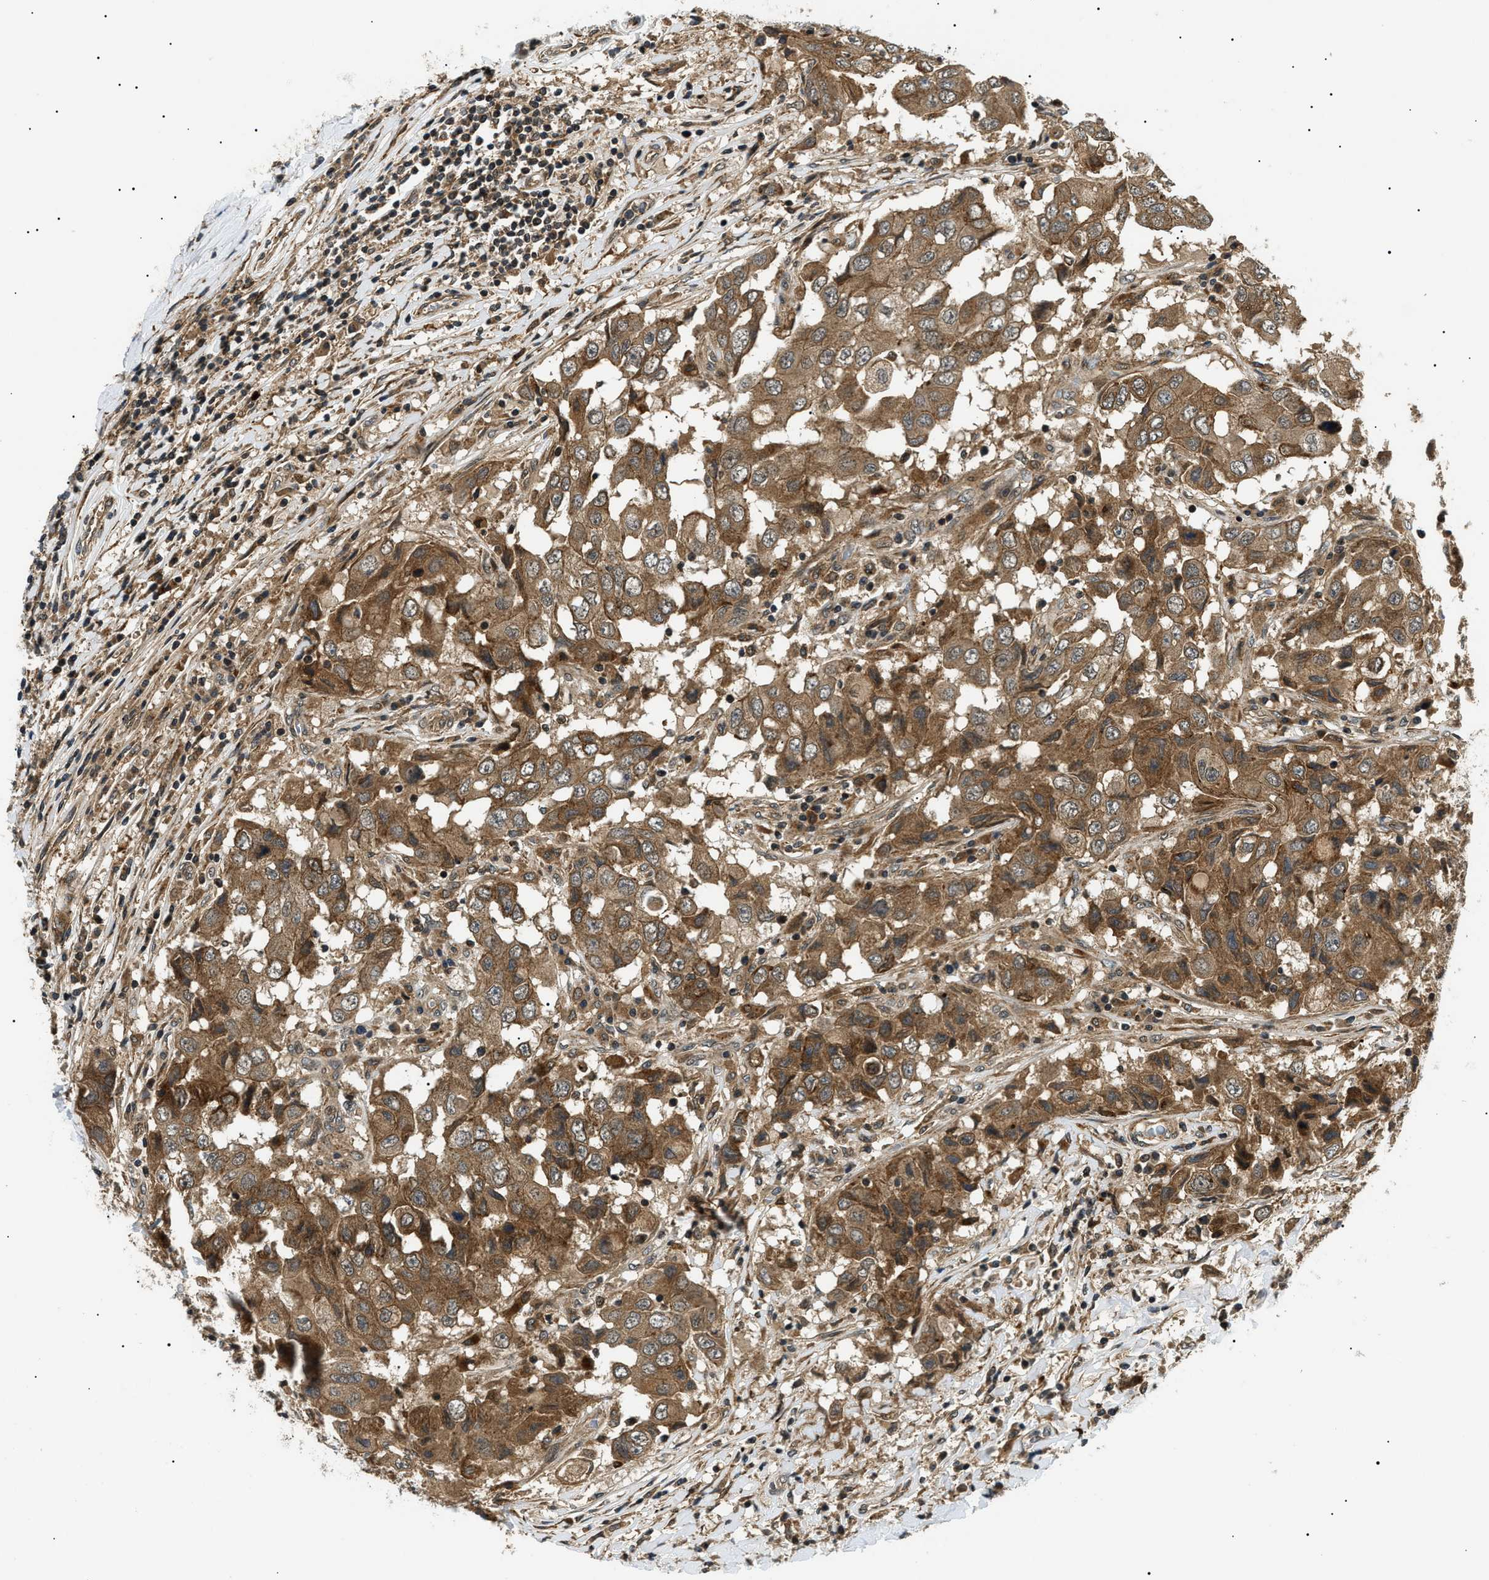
{"staining": {"intensity": "moderate", "quantity": ">75%", "location": "cytoplasmic/membranous"}, "tissue": "breast cancer", "cell_type": "Tumor cells", "image_type": "cancer", "snomed": [{"axis": "morphology", "description": "Duct carcinoma"}, {"axis": "topography", "description": "Breast"}], "caption": "Breast cancer tissue displays moderate cytoplasmic/membranous staining in about >75% of tumor cells", "gene": "ATP6AP1", "patient": {"sex": "female", "age": 27}}